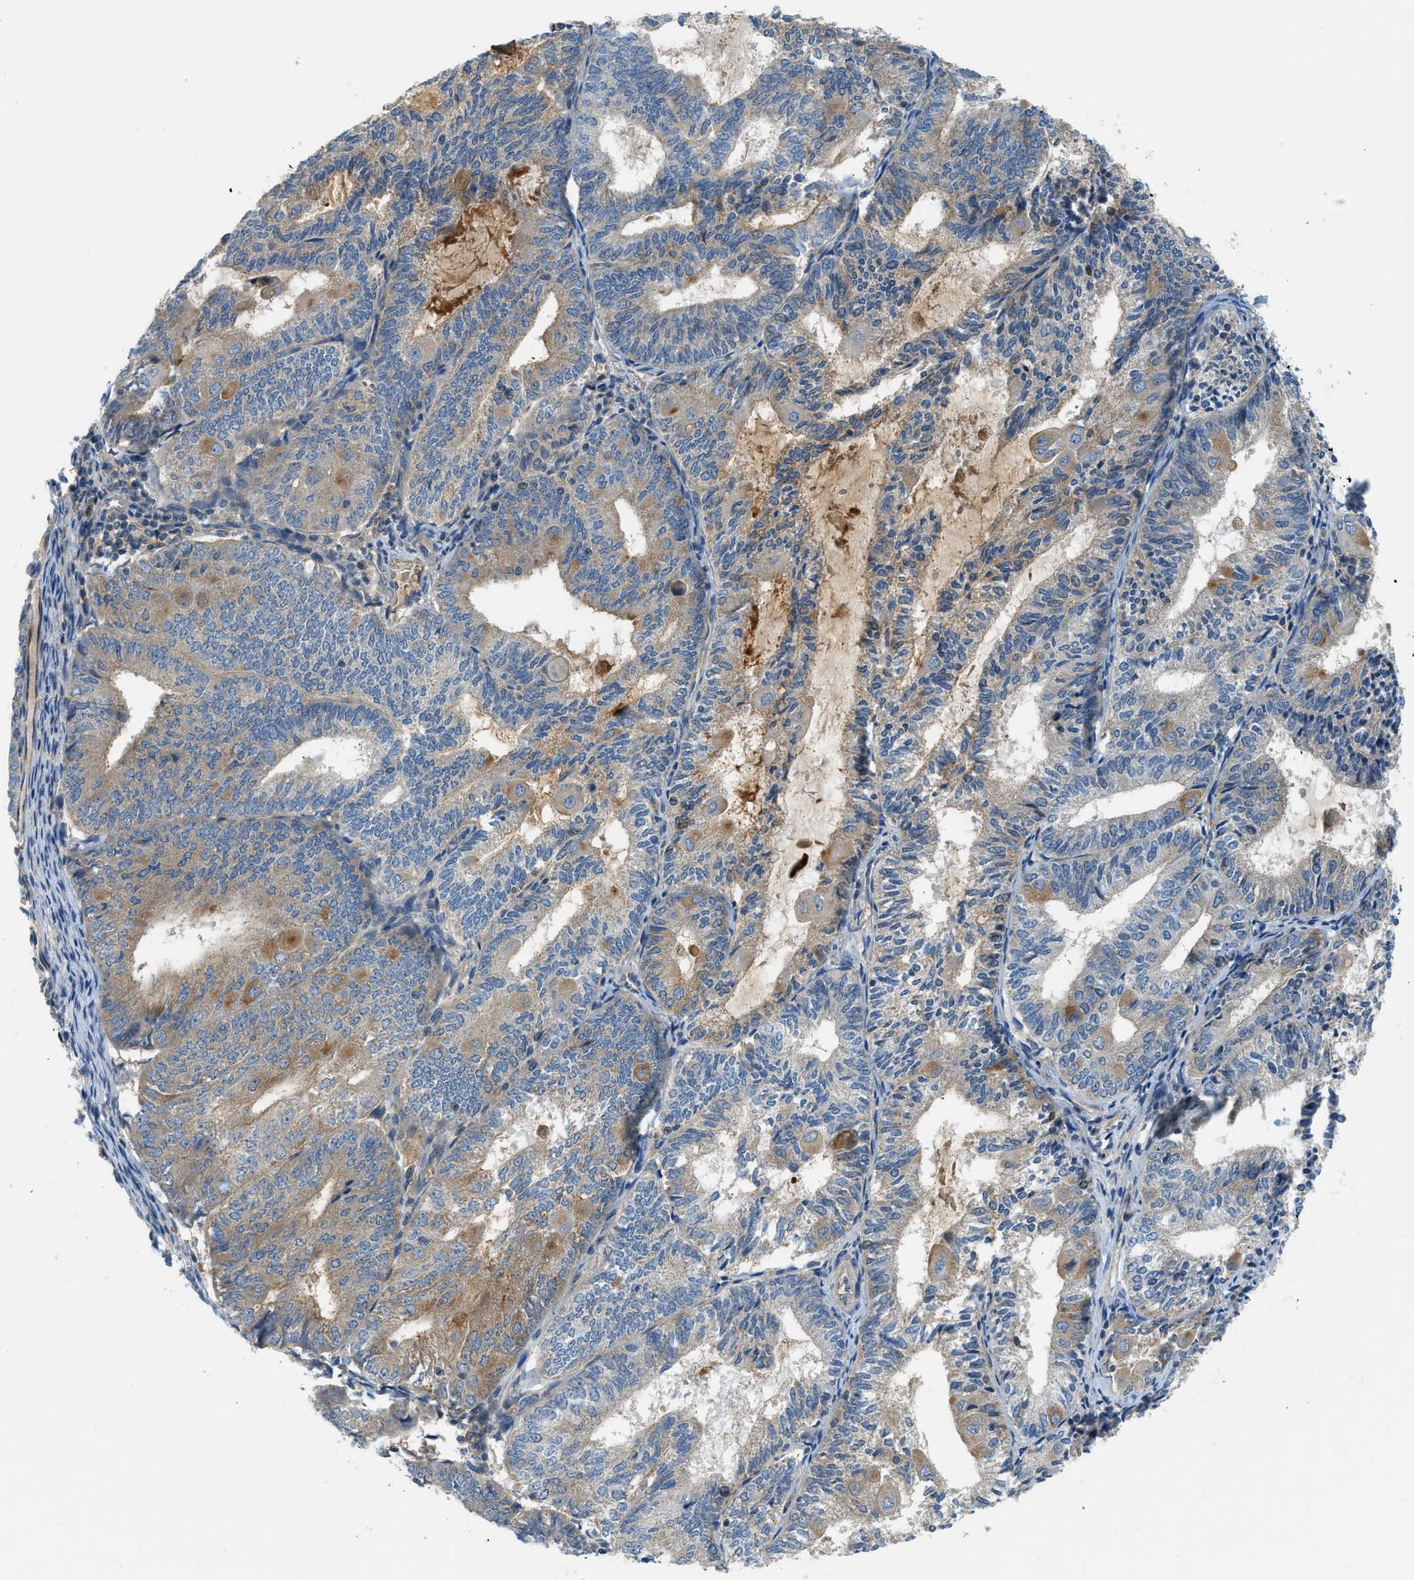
{"staining": {"intensity": "weak", "quantity": "<25%", "location": "cytoplasmic/membranous"}, "tissue": "endometrial cancer", "cell_type": "Tumor cells", "image_type": "cancer", "snomed": [{"axis": "morphology", "description": "Adenocarcinoma, NOS"}, {"axis": "topography", "description": "Endometrium"}], "caption": "Tumor cells show no significant staining in endometrial cancer (adenocarcinoma).", "gene": "KCNK1", "patient": {"sex": "female", "age": 81}}